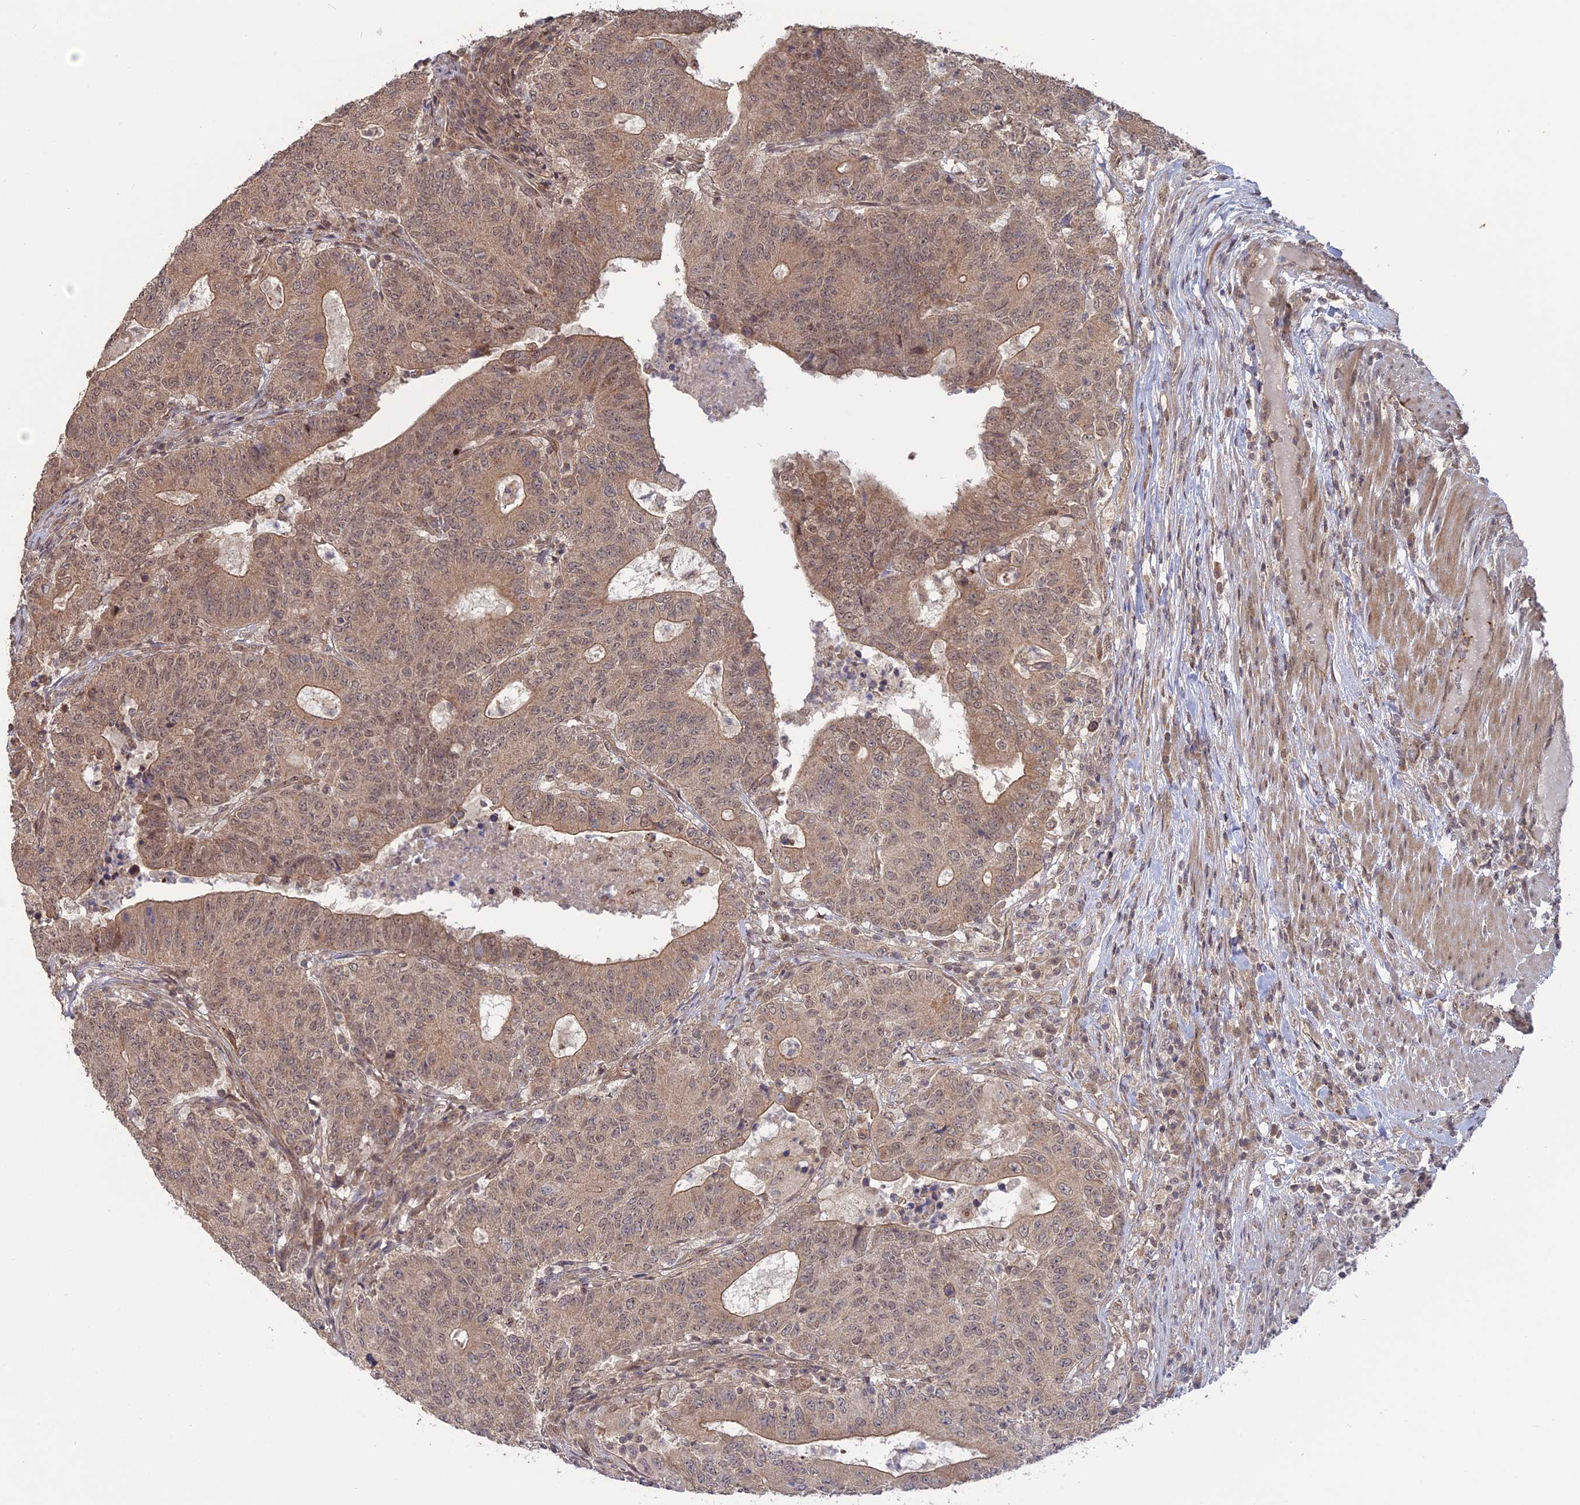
{"staining": {"intensity": "weak", "quantity": ">75%", "location": "cytoplasmic/membranous,nuclear"}, "tissue": "colorectal cancer", "cell_type": "Tumor cells", "image_type": "cancer", "snomed": [{"axis": "morphology", "description": "Adenocarcinoma, NOS"}, {"axis": "topography", "description": "Colon"}], "caption": "Approximately >75% of tumor cells in human colorectal adenocarcinoma exhibit weak cytoplasmic/membranous and nuclear protein staining as visualized by brown immunohistochemical staining.", "gene": "PKIG", "patient": {"sex": "female", "age": 75}}